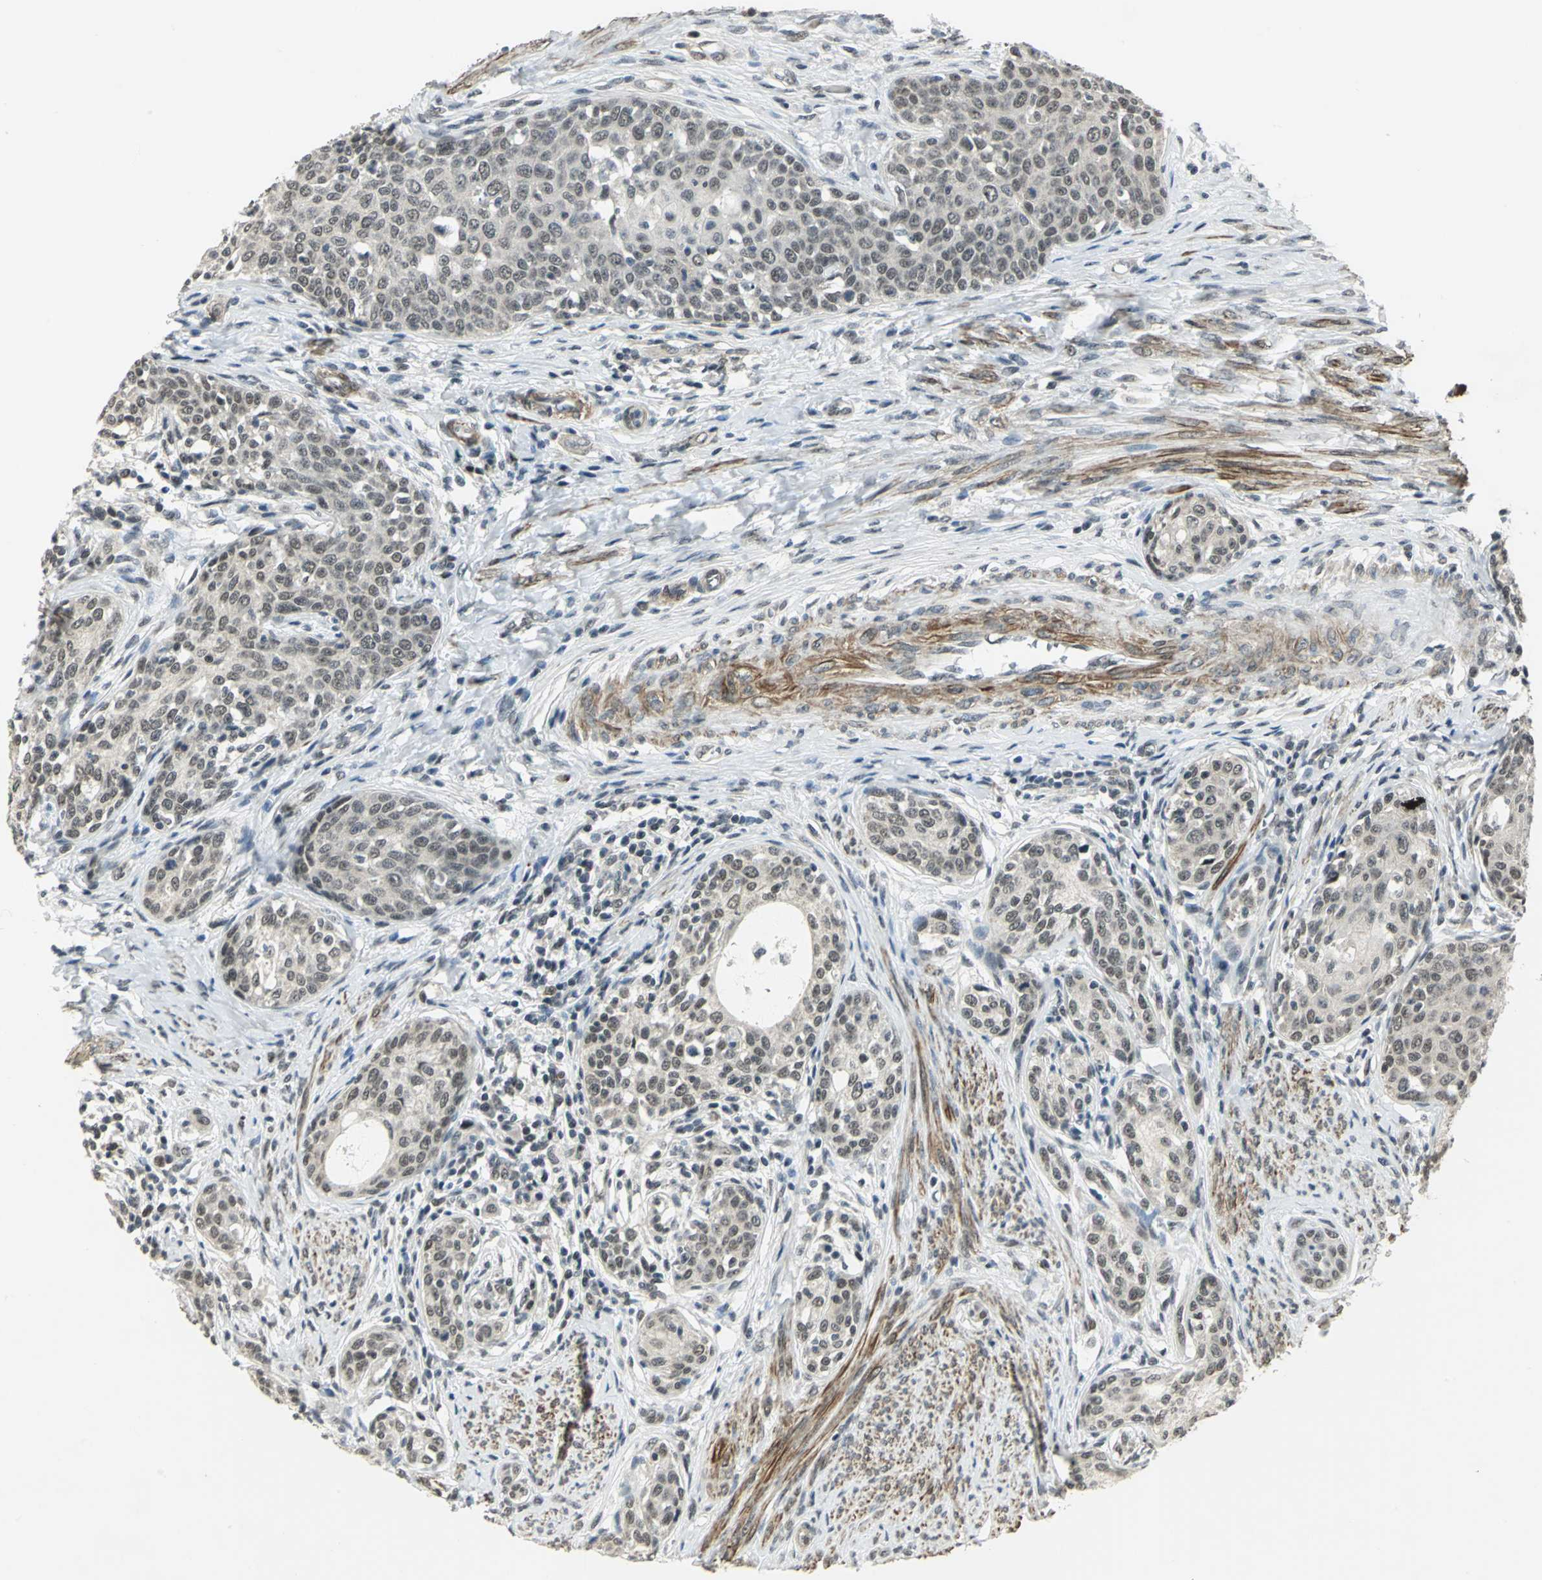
{"staining": {"intensity": "weak", "quantity": "<25%", "location": "cytoplasmic/membranous,nuclear"}, "tissue": "cervical cancer", "cell_type": "Tumor cells", "image_type": "cancer", "snomed": [{"axis": "morphology", "description": "Squamous cell carcinoma, NOS"}, {"axis": "morphology", "description": "Adenocarcinoma, NOS"}, {"axis": "topography", "description": "Cervix"}], "caption": "Tumor cells show no significant staining in cervical adenocarcinoma.", "gene": "MTA1", "patient": {"sex": "female", "age": 52}}